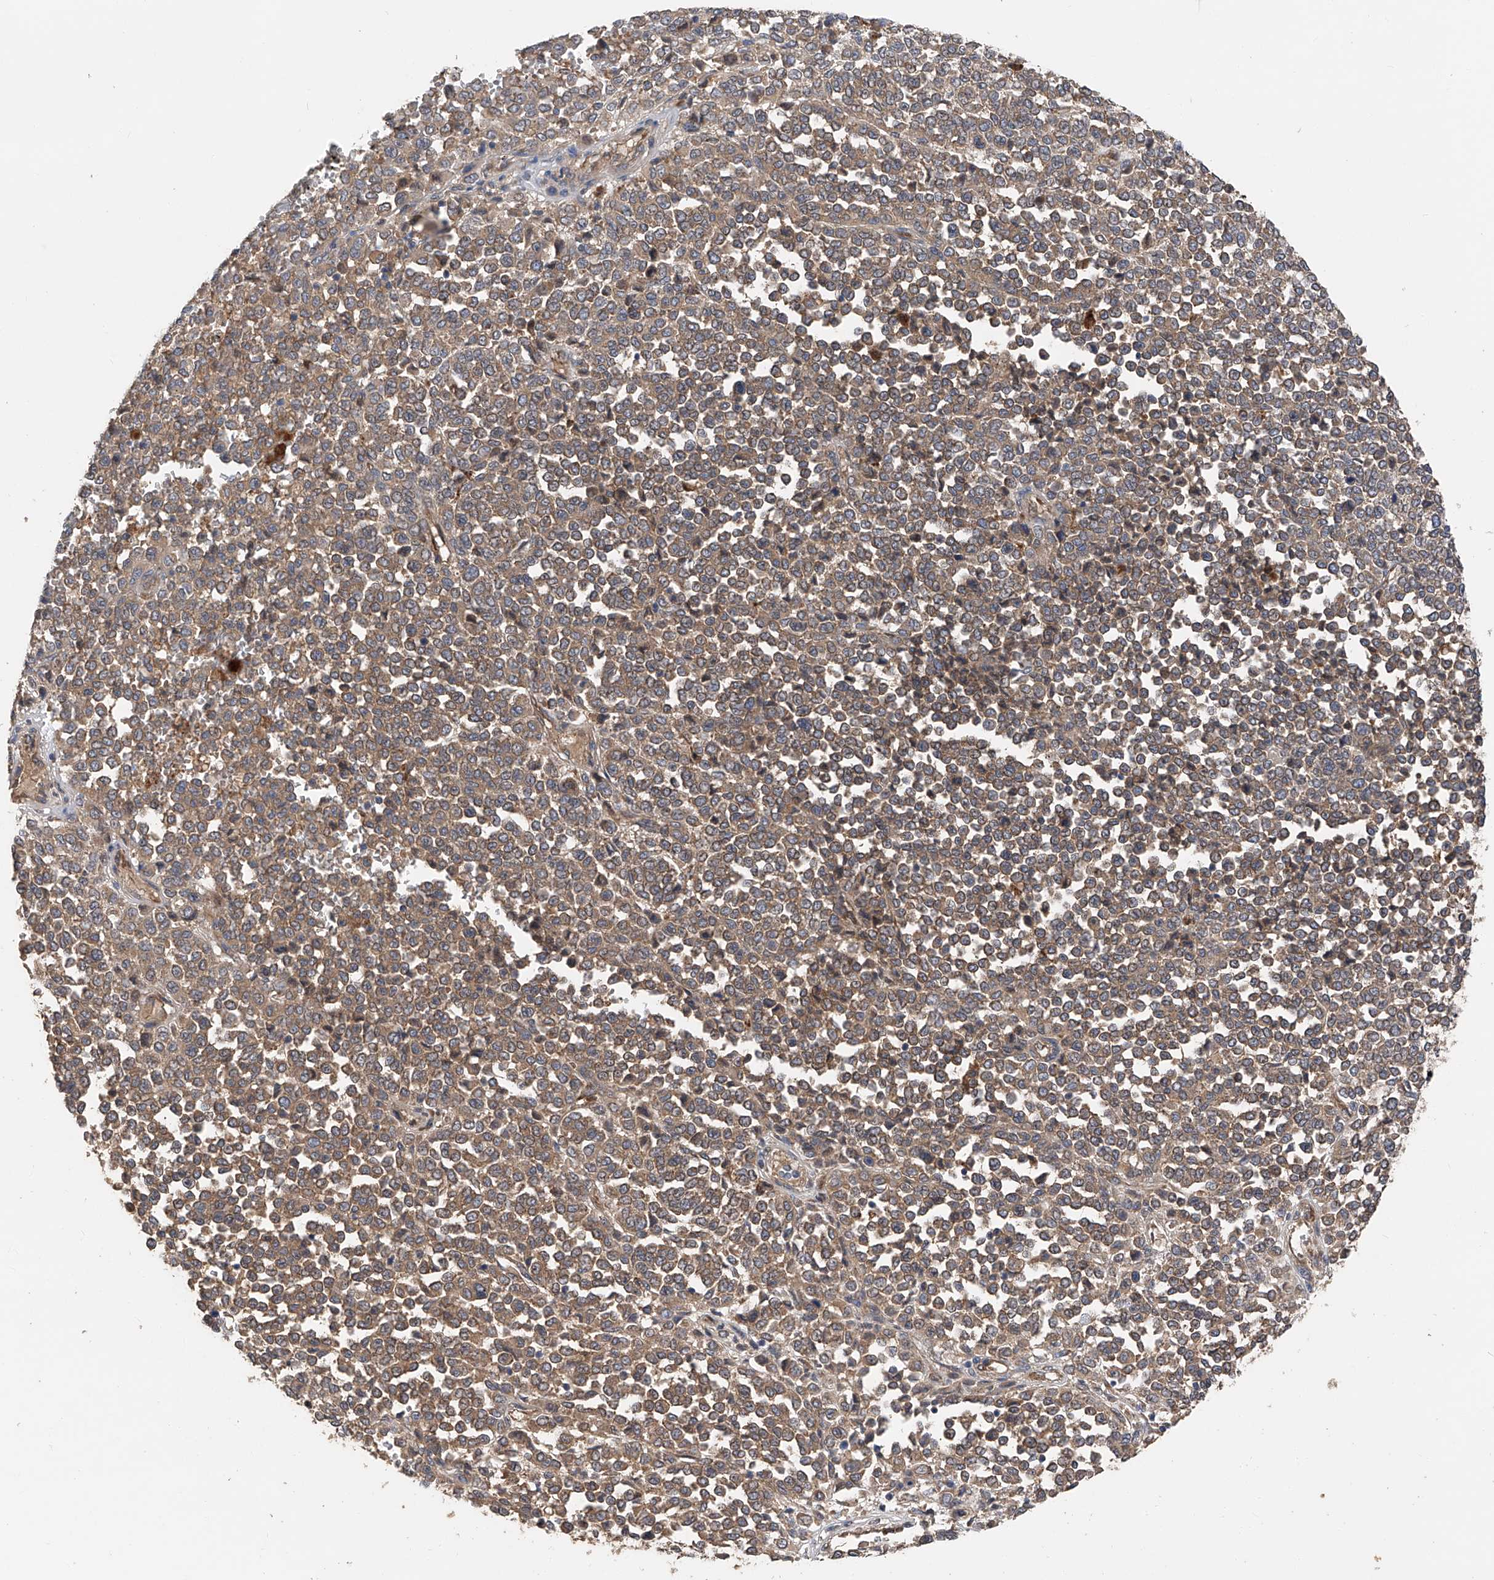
{"staining": {"intensity": "moderate", "quantity": ">75%", "location": "cytoplasmic/membranous"}, "tissue": "melanoma", "cell_type": "Tumor cells", "image_type": "cancer", "snomed": [{"axis": "morphology", "description": "Malignant melanoma, Metastatic site"}, {"axis": "topography", "description": "Pancreas"}], "caption": "IHC of human melanoma reveals medium levels of moderate cytoplasmic/membranous expression in about >75% of tumor cells.", "gene": "PTK2", "patient": {"sex": "female", "age": 30}}